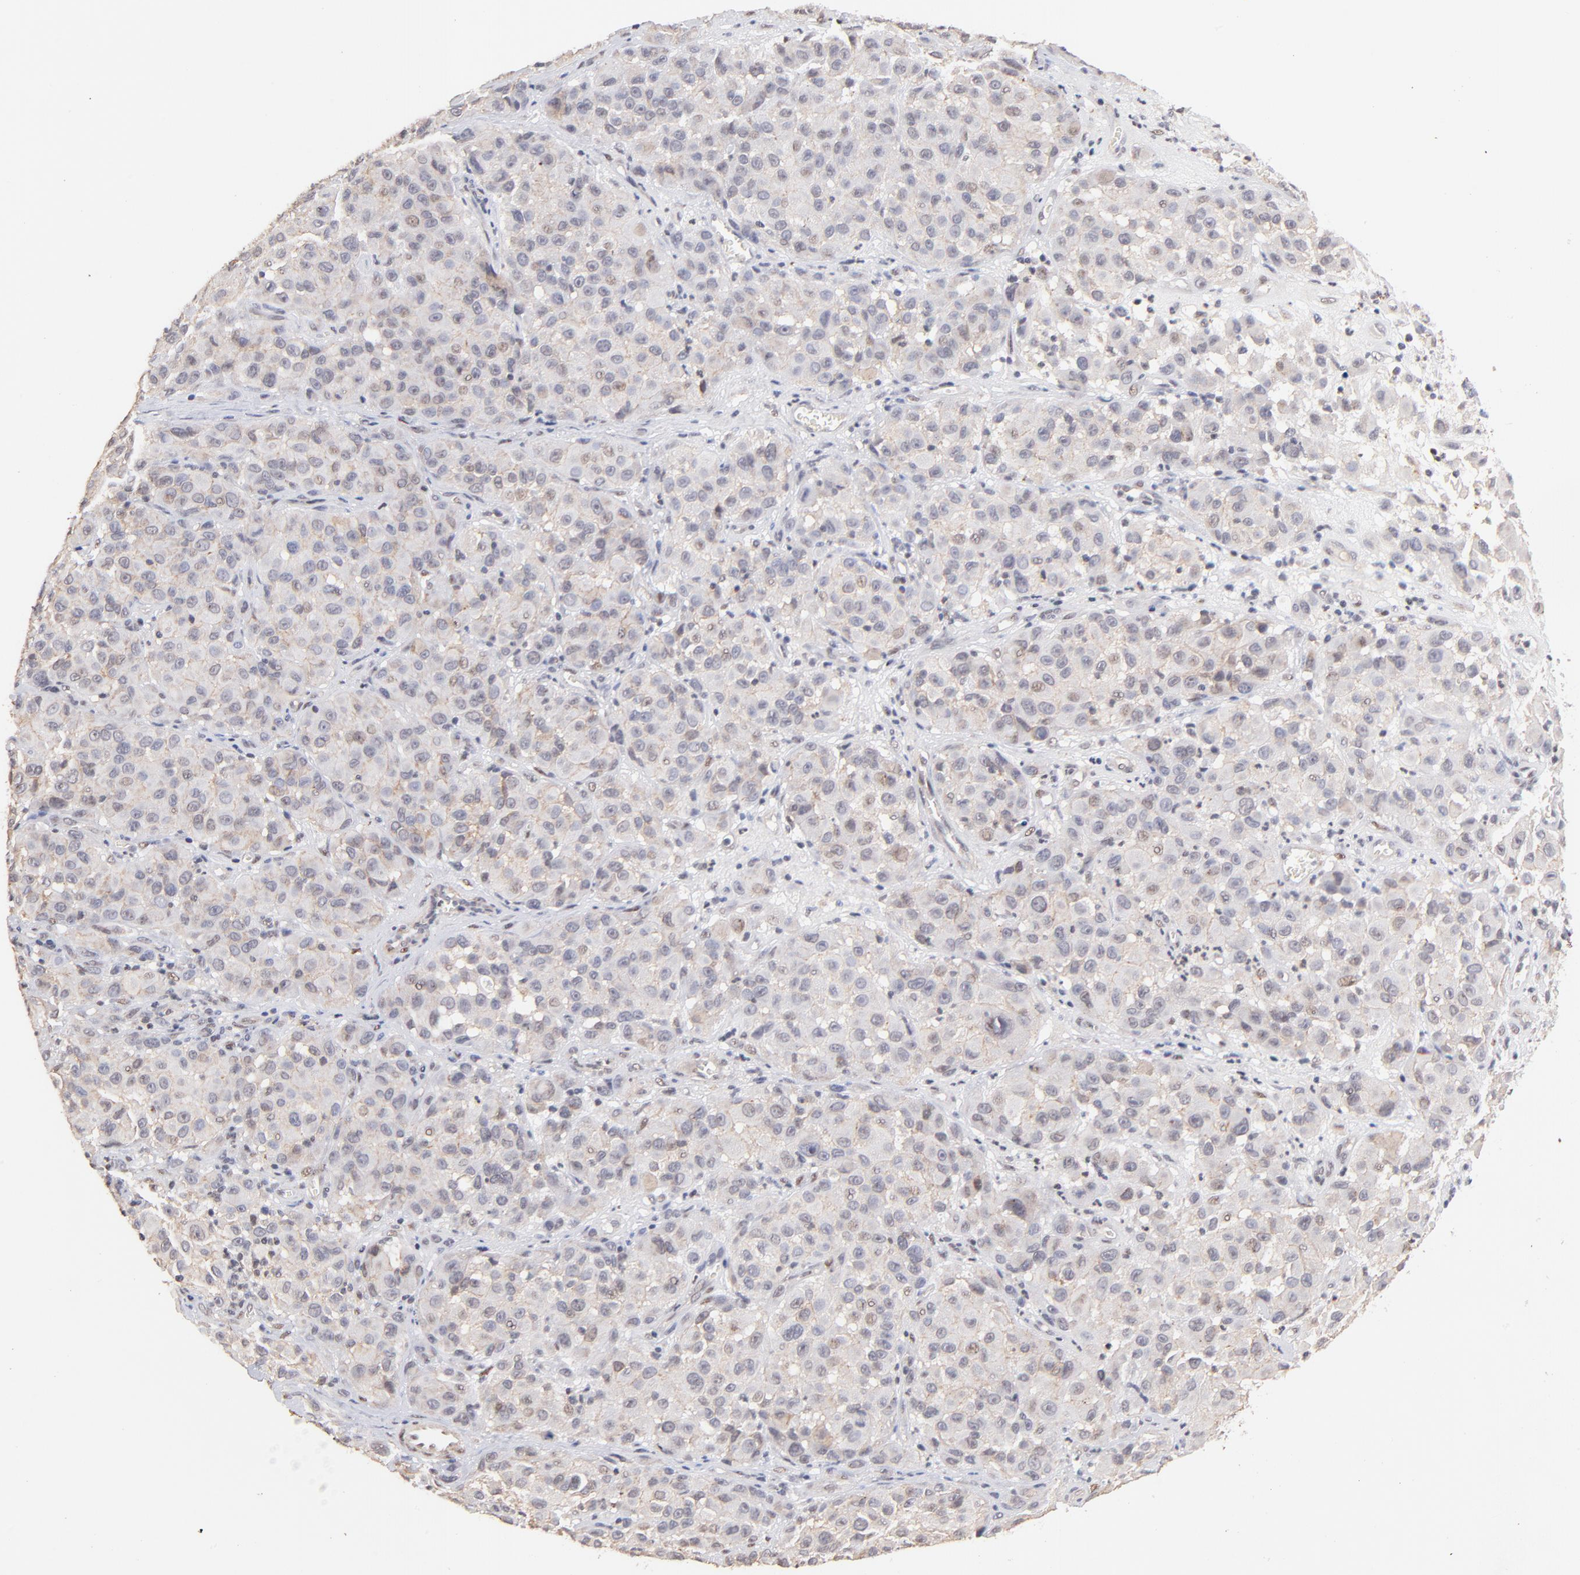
{"staining": {"intensity": "weak", "quantity": "25%-75%", "location": "cytoplasmic/membranous,nuclear"}, "tissue": "melanoma", "cell_type": "Tumor cells", "image_type": "cancer", "snomed": [{"axis": "morphology", "description": "Malignant melanoma, NOS"}, {"axis": "topography", "description": "Skin"}], "caption": "Immunohistochemical staining of melanoma demonstrates weak cytoplasmic/membranous and nuclear protein staining in approximately 25%-75% of tumor cells. Immunohistochemistry (ihc) stains the protein of interest in brown and the nuclei are stained blue.", "gene": "ZFP92", "patient": {"sex": "female", "age": 21}}